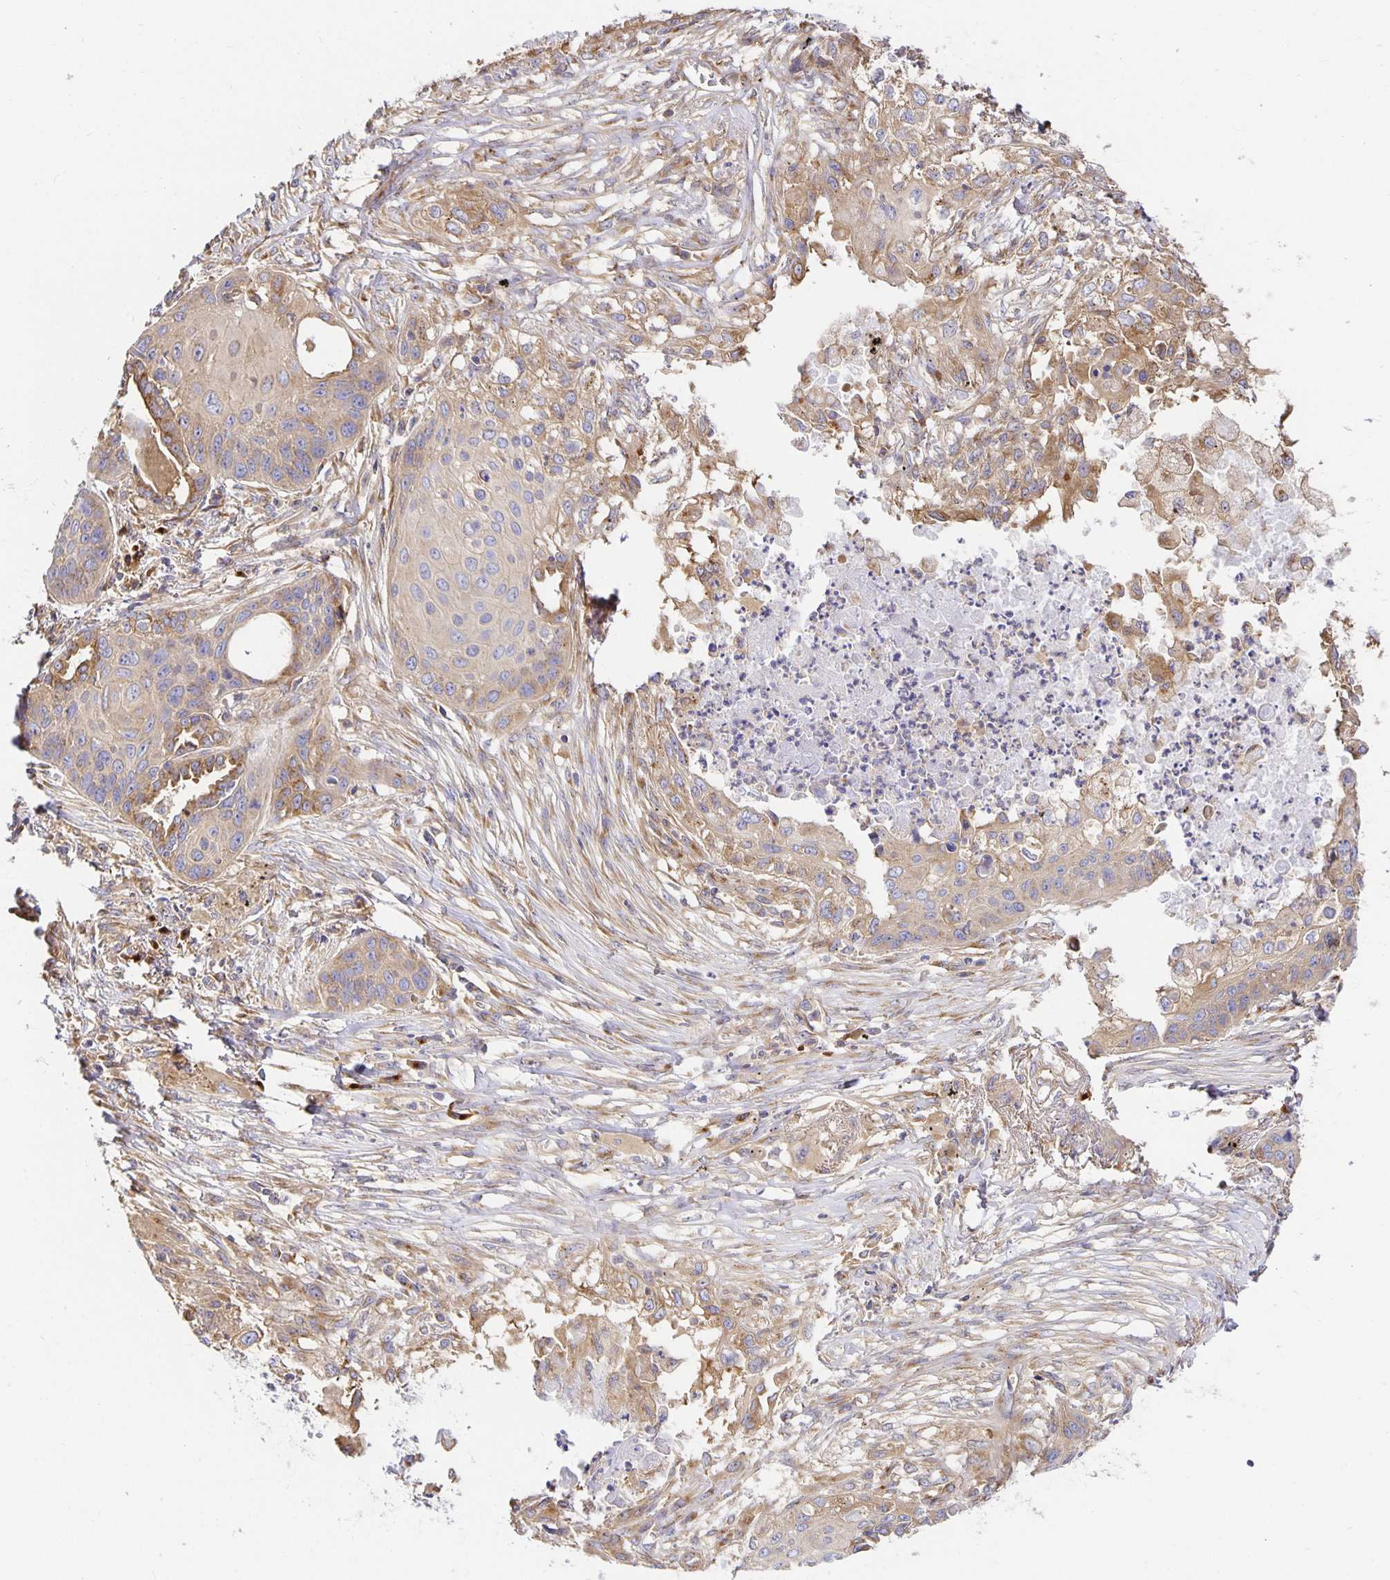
{"staining": {"intensity": "weak", "quantity": ">75%", "location": "cytoplasmic/membranous"}, "tissue": "lung cancer", "cell_type": "Tumor cells", "image_type": "cancer", "snomed": [{"axis": "morphology", "description": "Squamous cell carcinoma, NOS"}, {"axis": "topography", "description": "Lung"}], "caption": "An image showing weak cytoplasmic/membranous expression in about >75% of tumor cells in squamous cell carcinoma (lung), as visualized by brown immunohistochemical staining.", "gene": "USO1", "patient": {"sex": "male", "age": 71}}